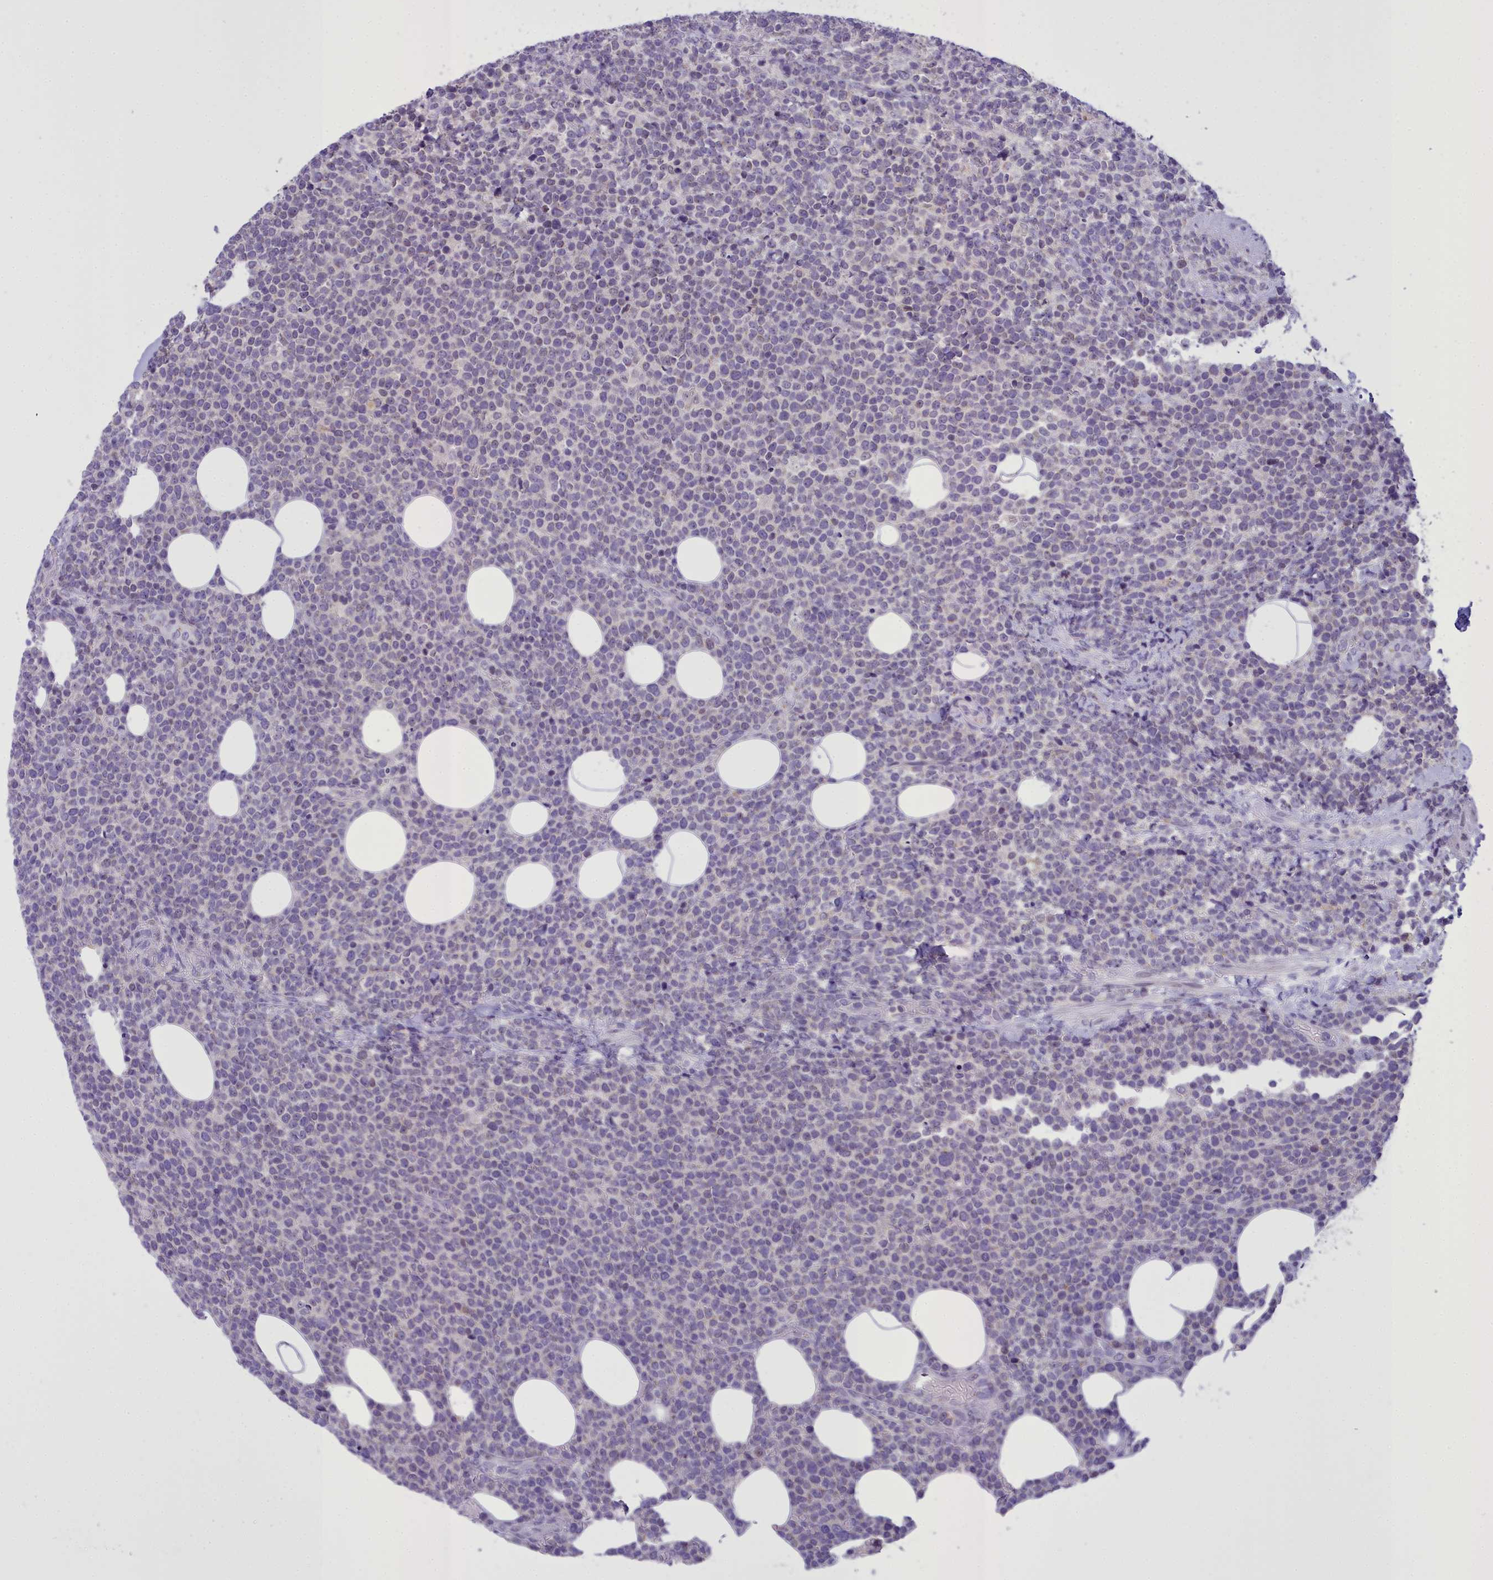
{"staining": {"intensity": "negative", "quantity": "none", "location": "none"}, "tissue": "lymphoma", "cell_type": "Tumor cells", "image_type": "cancer", "snomed": [{"axis": "morphology", "description": "Malignant lymphoma, non-Hodgkin's type, High grade"}, {"axis": "topography", "description": "Lymph node"}], "caption": "Immunohistochemistry of lymphoma displays no staining in tumor cells.", "gene": "B9D2", "patient": {"sex": "male", "age": 61}}